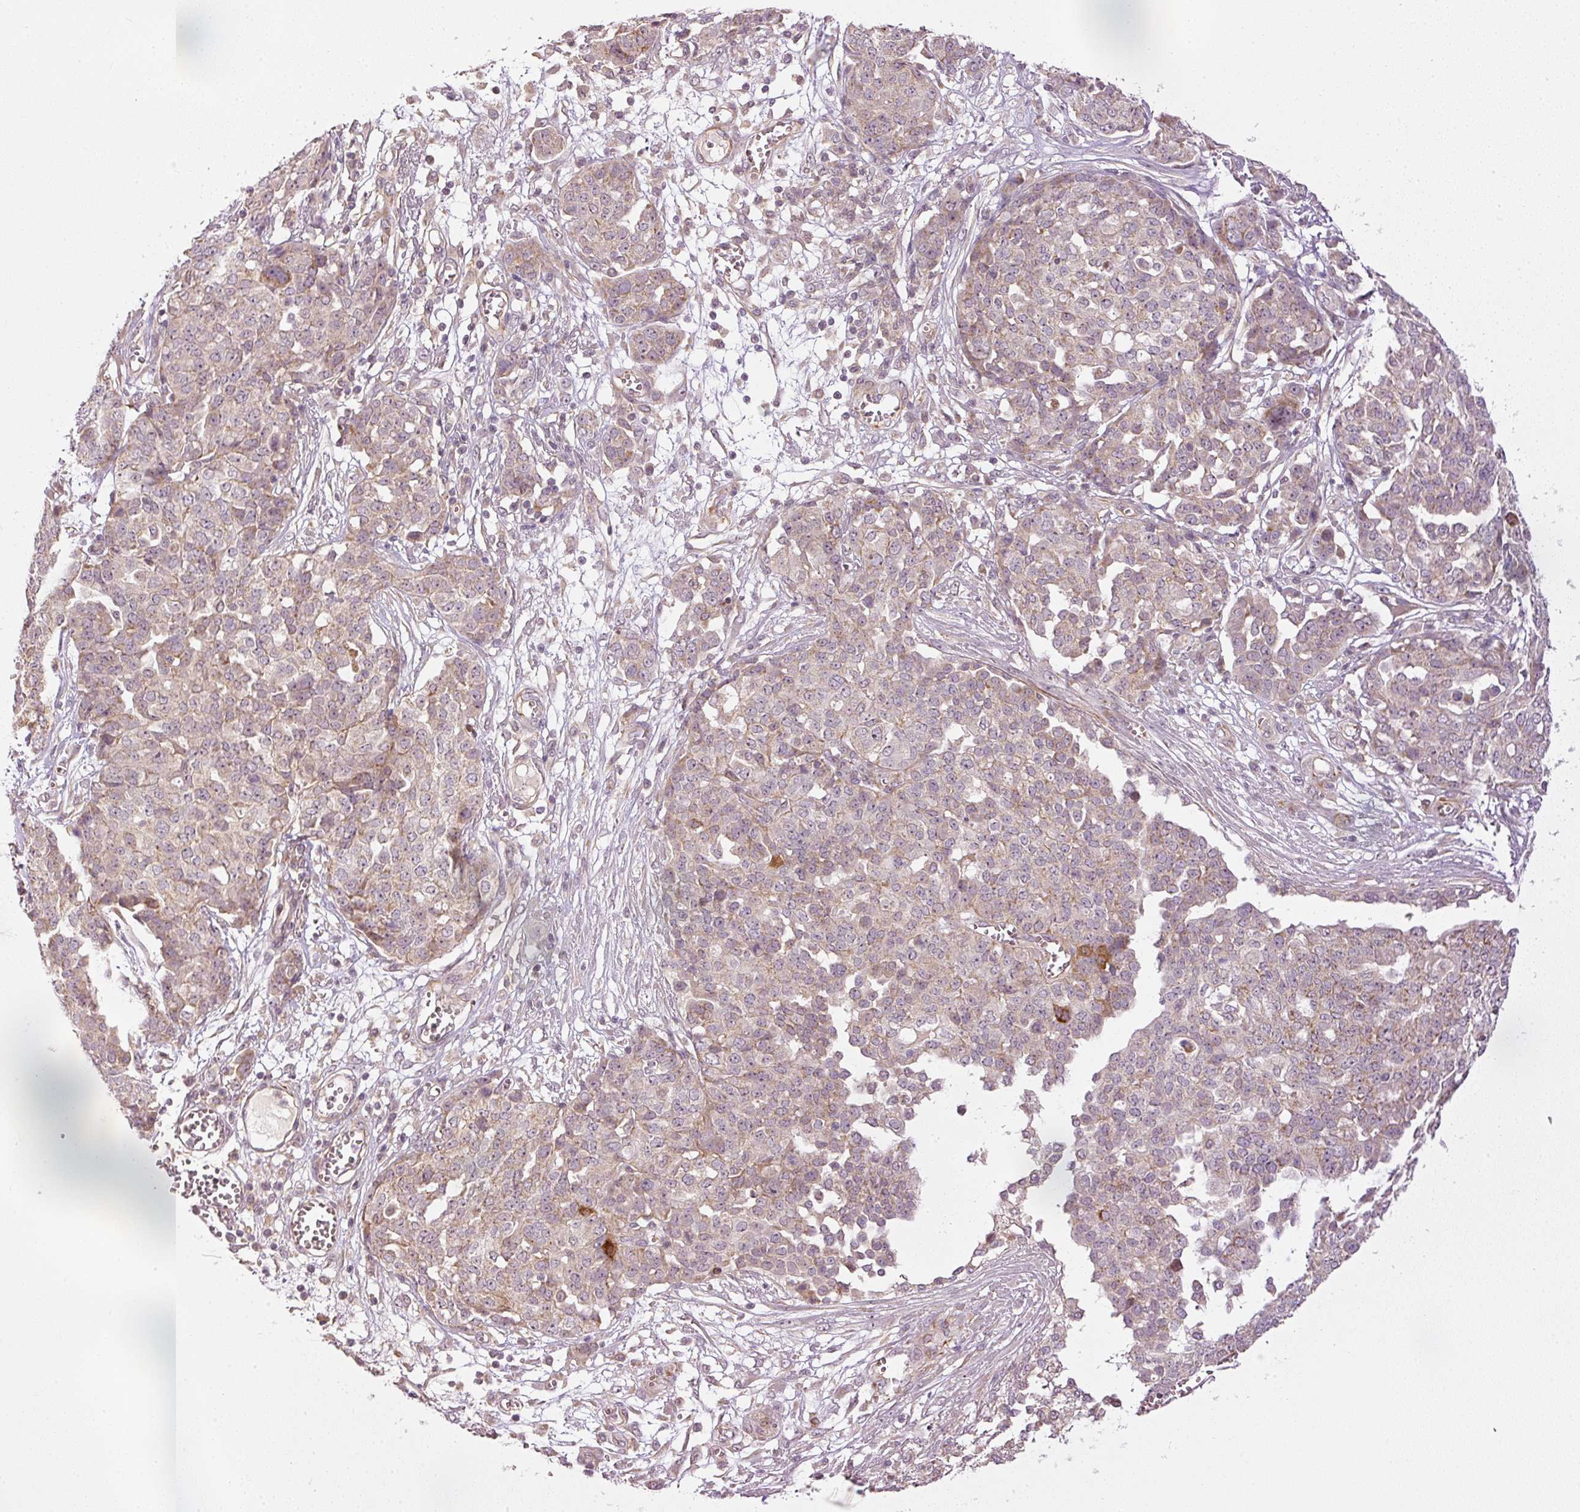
{"staining": {"intensity": "weak", "quantity": "25%-75%", "location": "cytoplasmic/membranous"}, "tissue": "ovarian cancer", "cell_type": "Tumor cells", "image_type": "cancer", "snomed": [{"axis": "morphology", "description": "Cystadenocarcinoma, serous, NOS"}, {"axis": "topography", "description": "Soft tissue"}, {"axis": "topography", "description": "Ovary"}], "caption": "A brown stain highlights weak cytoplasmic/membranous positivity of a protein in human ovarian serous cystadenocarcinoma tumor cells.", "gene": "CDC20B", "patient": {"sex": "female", "age": 57}}